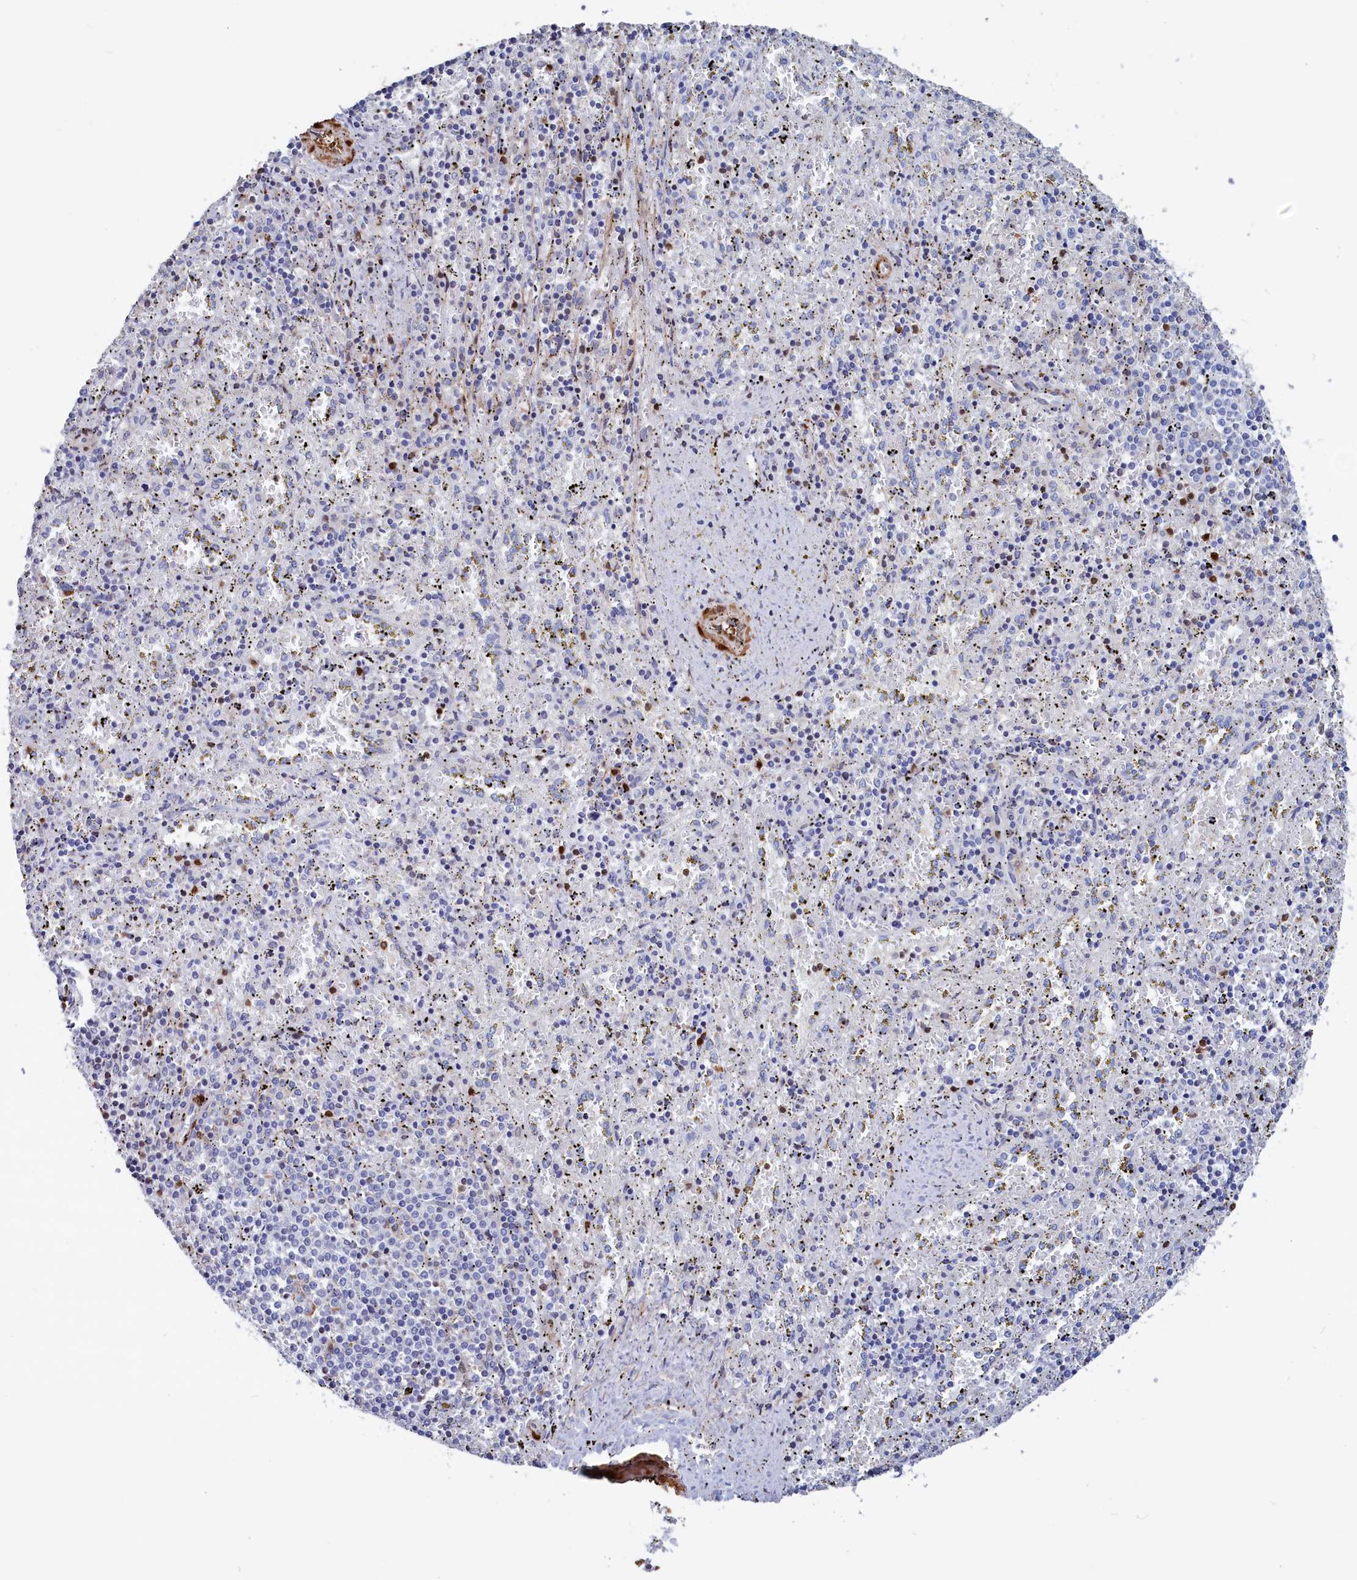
{"staining": {"intensity": "negative", "quantity": "none", "location": "none"}, "tissue": "spleen", "cell_type": "Cells in red pulp", "image_type": "normal", "snomed": [{"axis": "morphology", "description": "Normal tissue, NOS"}, {"axis": "topography", "description": "Spleen"}], "caption": "A histopathology image of spleen stained for a protein shows no brown staining in cells in red pulp. Nuclei are stained in blue.", "gene": "CRIP1", "patient": {"sex": "male", "age": 11}}